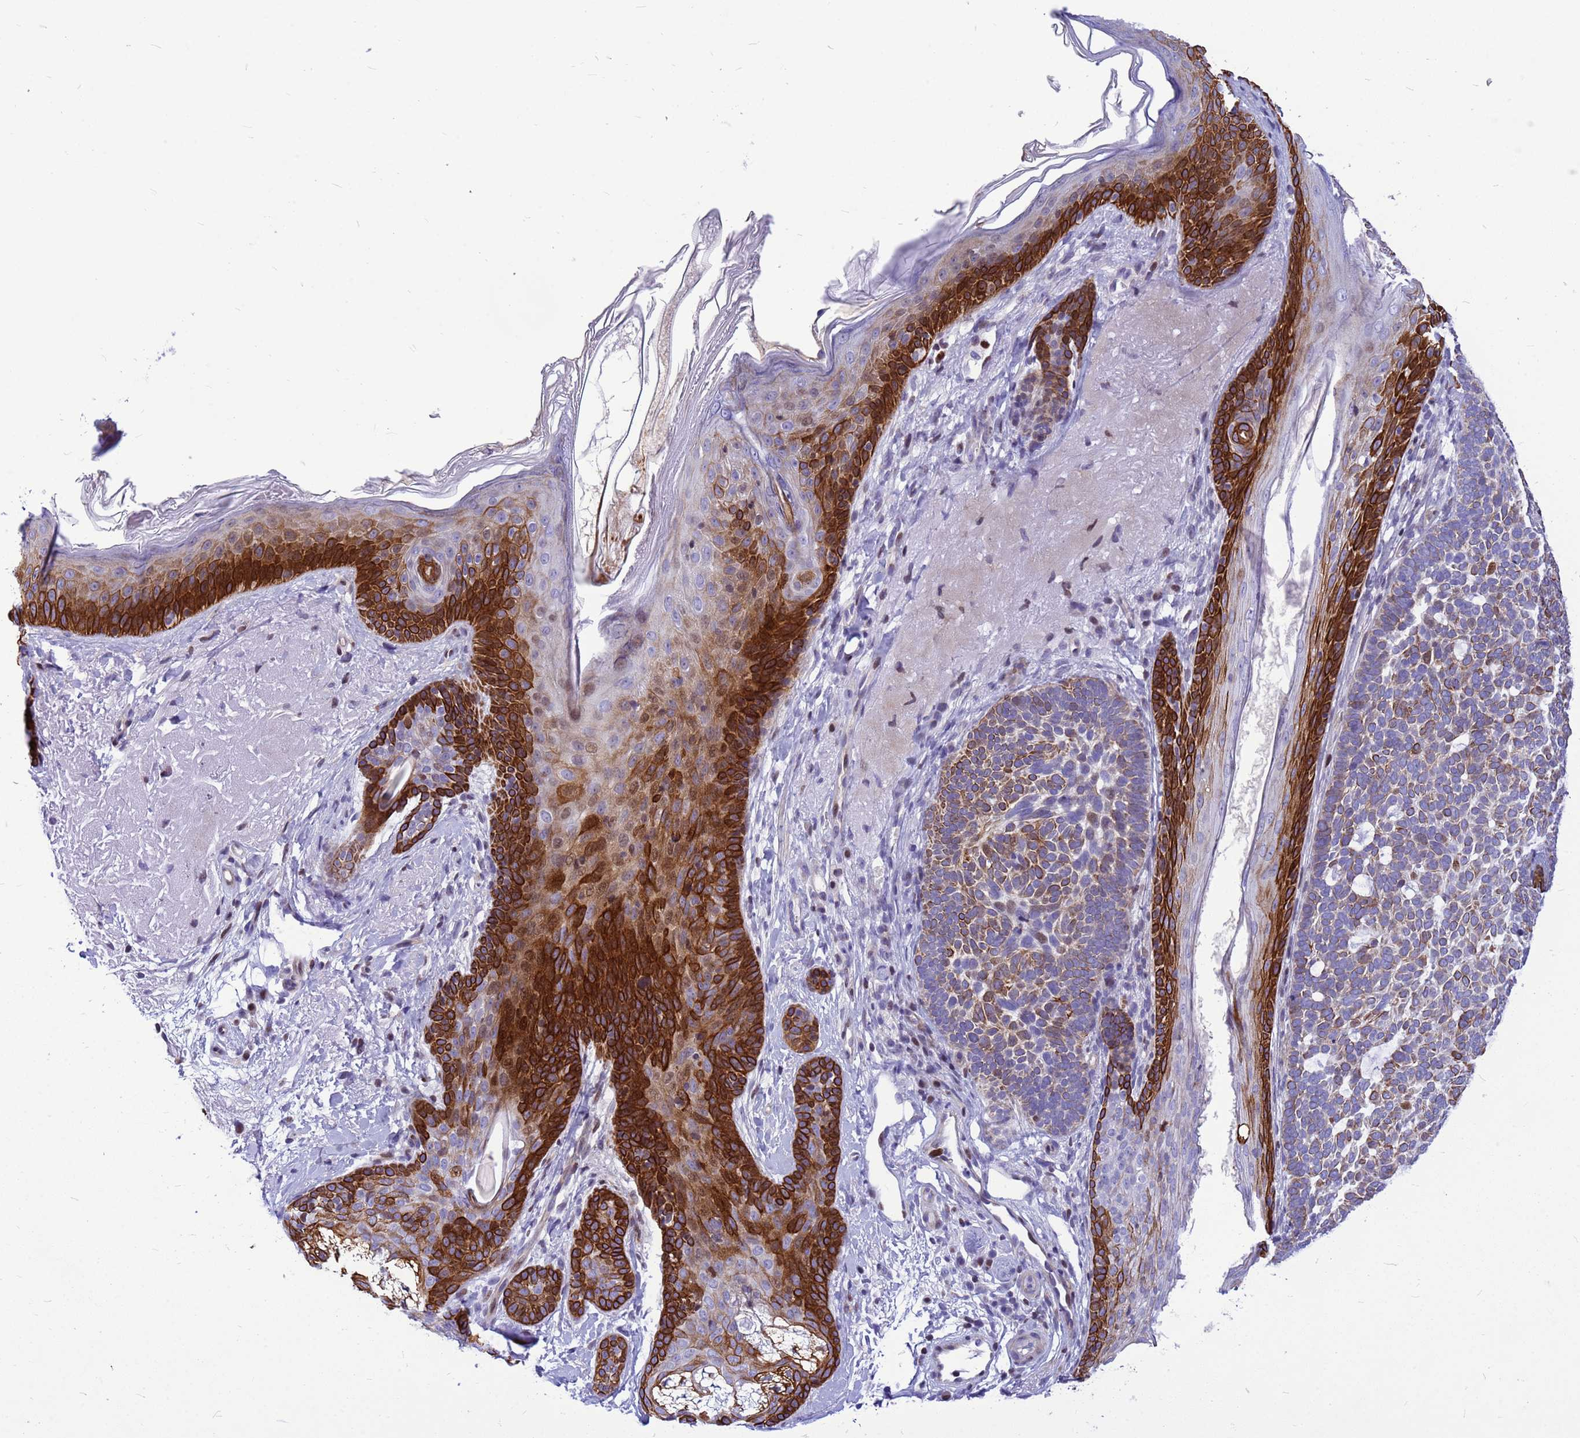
{"staining": {"intensity": "moderate", "quantity": ">75%", "location": "cytoplasmic/membranous"}, "tissue": "skin cancer", "cell_type": "Tumor cells", "image_type": "cancer", "snomed": [{"axis": "morphology", "description": "Basal cell carcinoma"}, {"axis": "topography", "description": "Skin"}], "caption": "A brown stain labels moderate cytoplasmic/membranous expression of a protein in human skin basal cell carcinoma tumor cells. The protein is shown in brown color, while the nuclei are stained blue.", "gene": "ADAMTS7", "patient": {"sex": "female", "age": 77}}